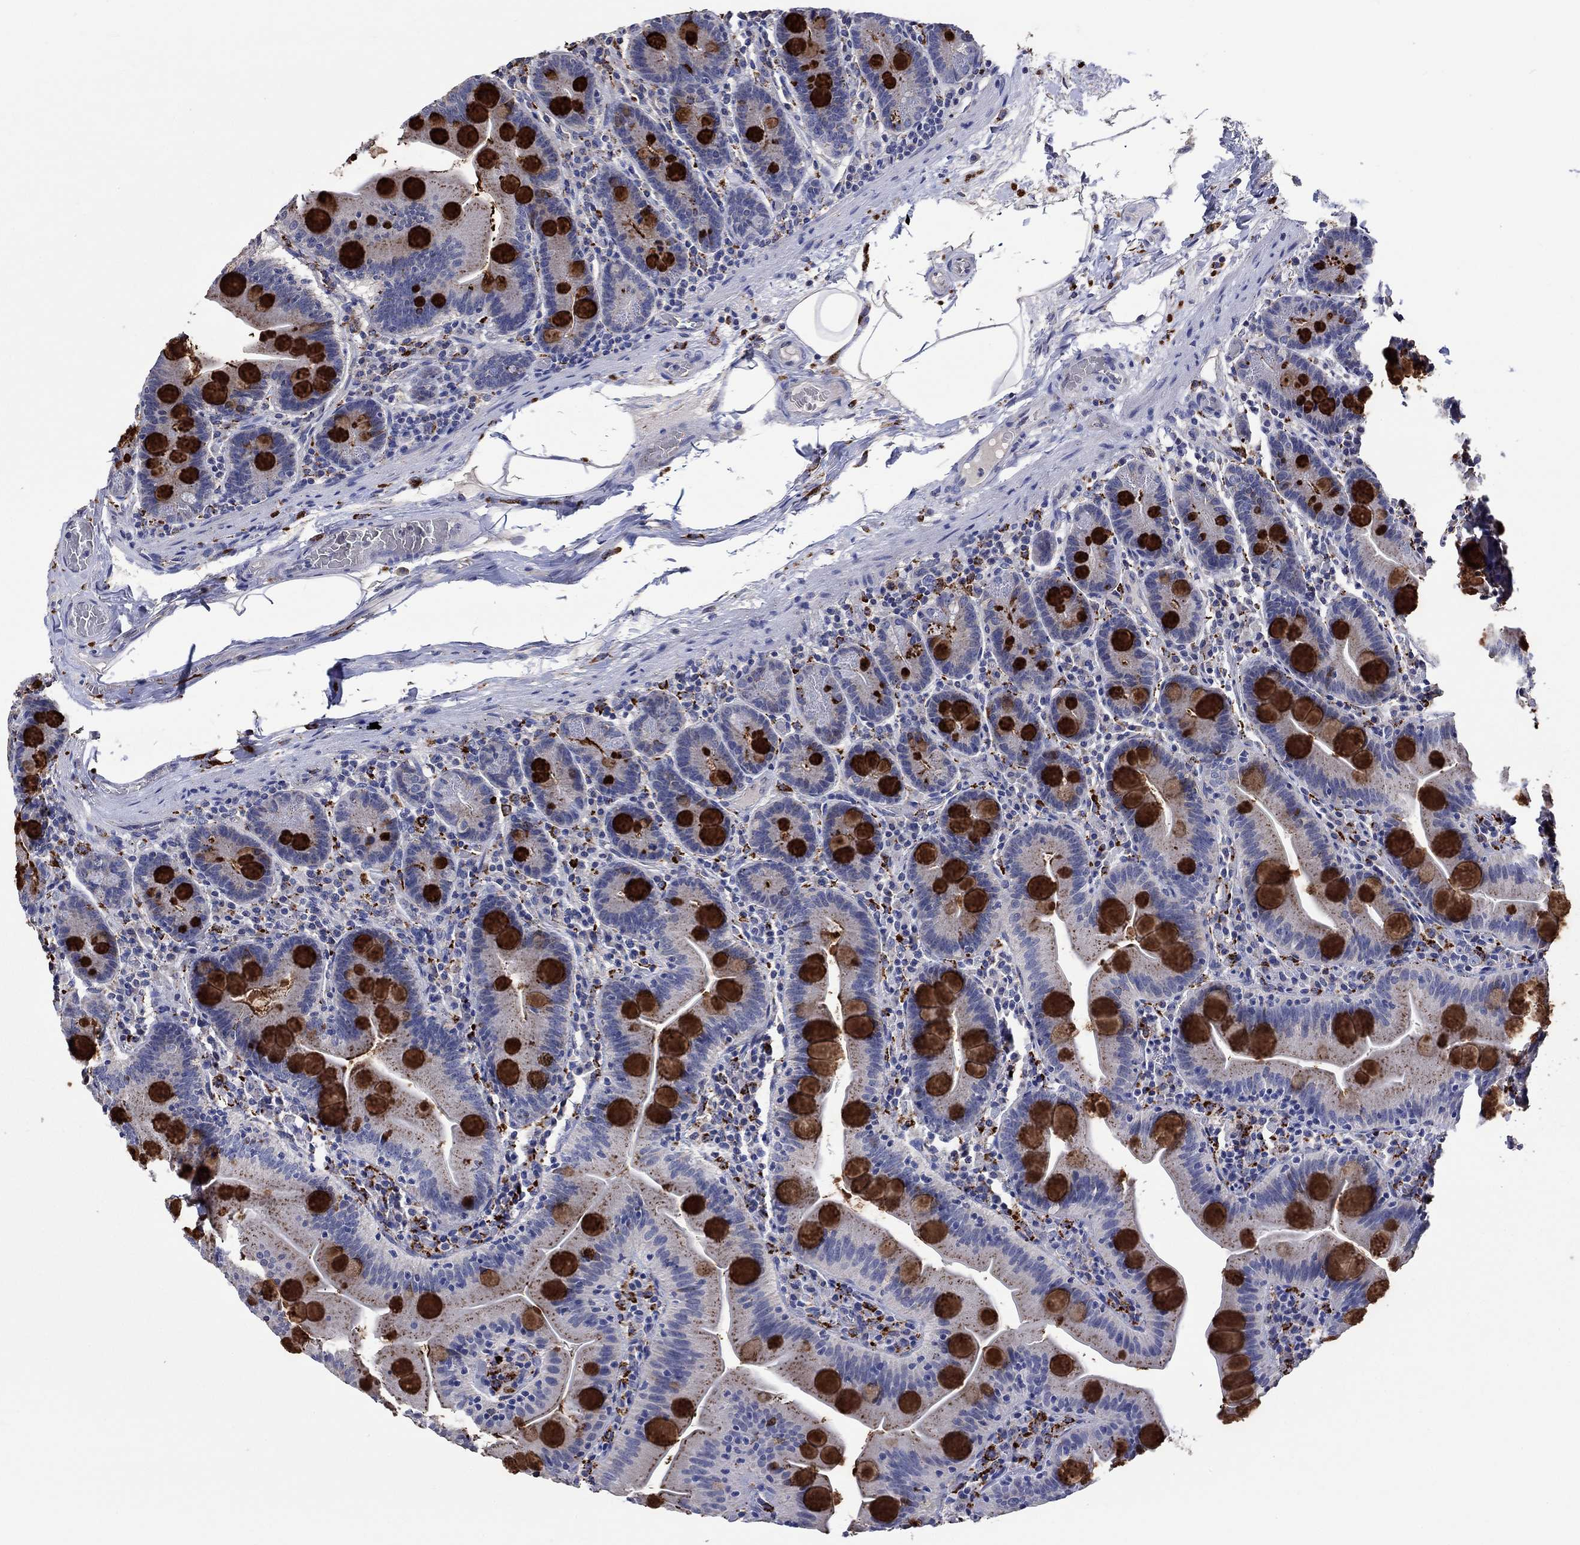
{"staining": {"intensity": "strong", "quantity": "25%-75%", "location": "cytoplasmic/membranous"}, "tissue": "small intestine", "cell_type": "Glandular cells", "image_type": "normal", "snomed": [{"axis": "morphology", "description": "Normal tissue, NOS"}, {"axis": "topography", "description": "Small intestine"}], "caption": "A high amount of strong cytoplasmic/membranous staining is present in about 25%-75% of glandular cells in normal small intestine.", "gene": "CTSB", "patient": {"sex": "male", "age": 37}}